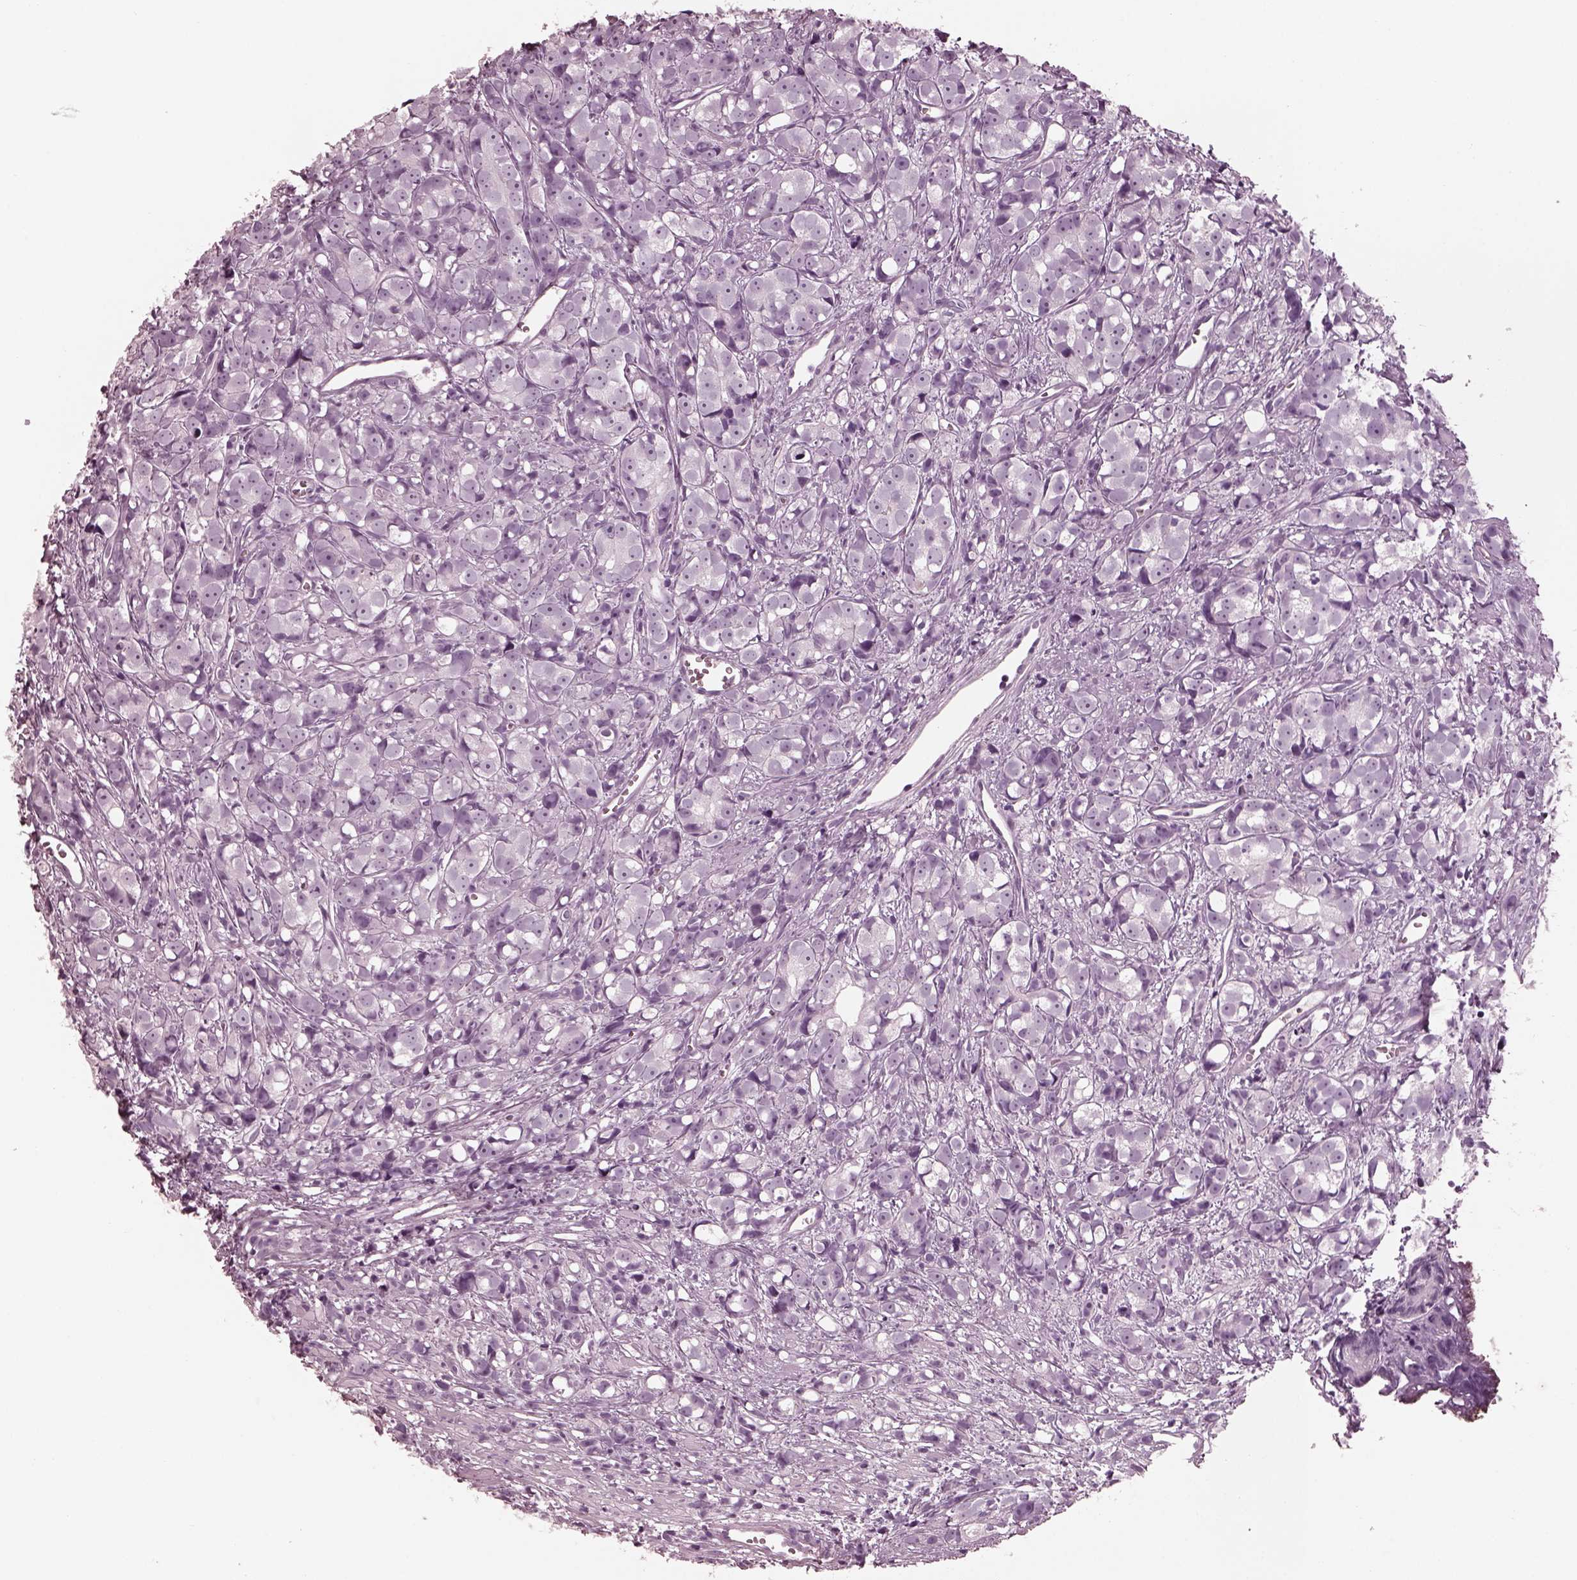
{"staining": {"intensity": "negative", "quantity": "none", "location": "none"}, "tissue": "prostate cancer", "cell_type": "Tumor cells", "image_type": "cancer", "snomed": [{"axis": "morphology", "description": "Adenocarcinoma, High grade"}, {"axis": "topography", "description": "Prostate"}], "caption": "Prostate cancer was stained to show a protein in brown. There is no significant expression in tumor cells. The staining is performed using DAB (3,3'-diaminobenzidine) brown chromogen with nuclei counter-stained in using hematoxylin.", "gene": "FABP9", "patient": {"sex": "male", "age": 77}}